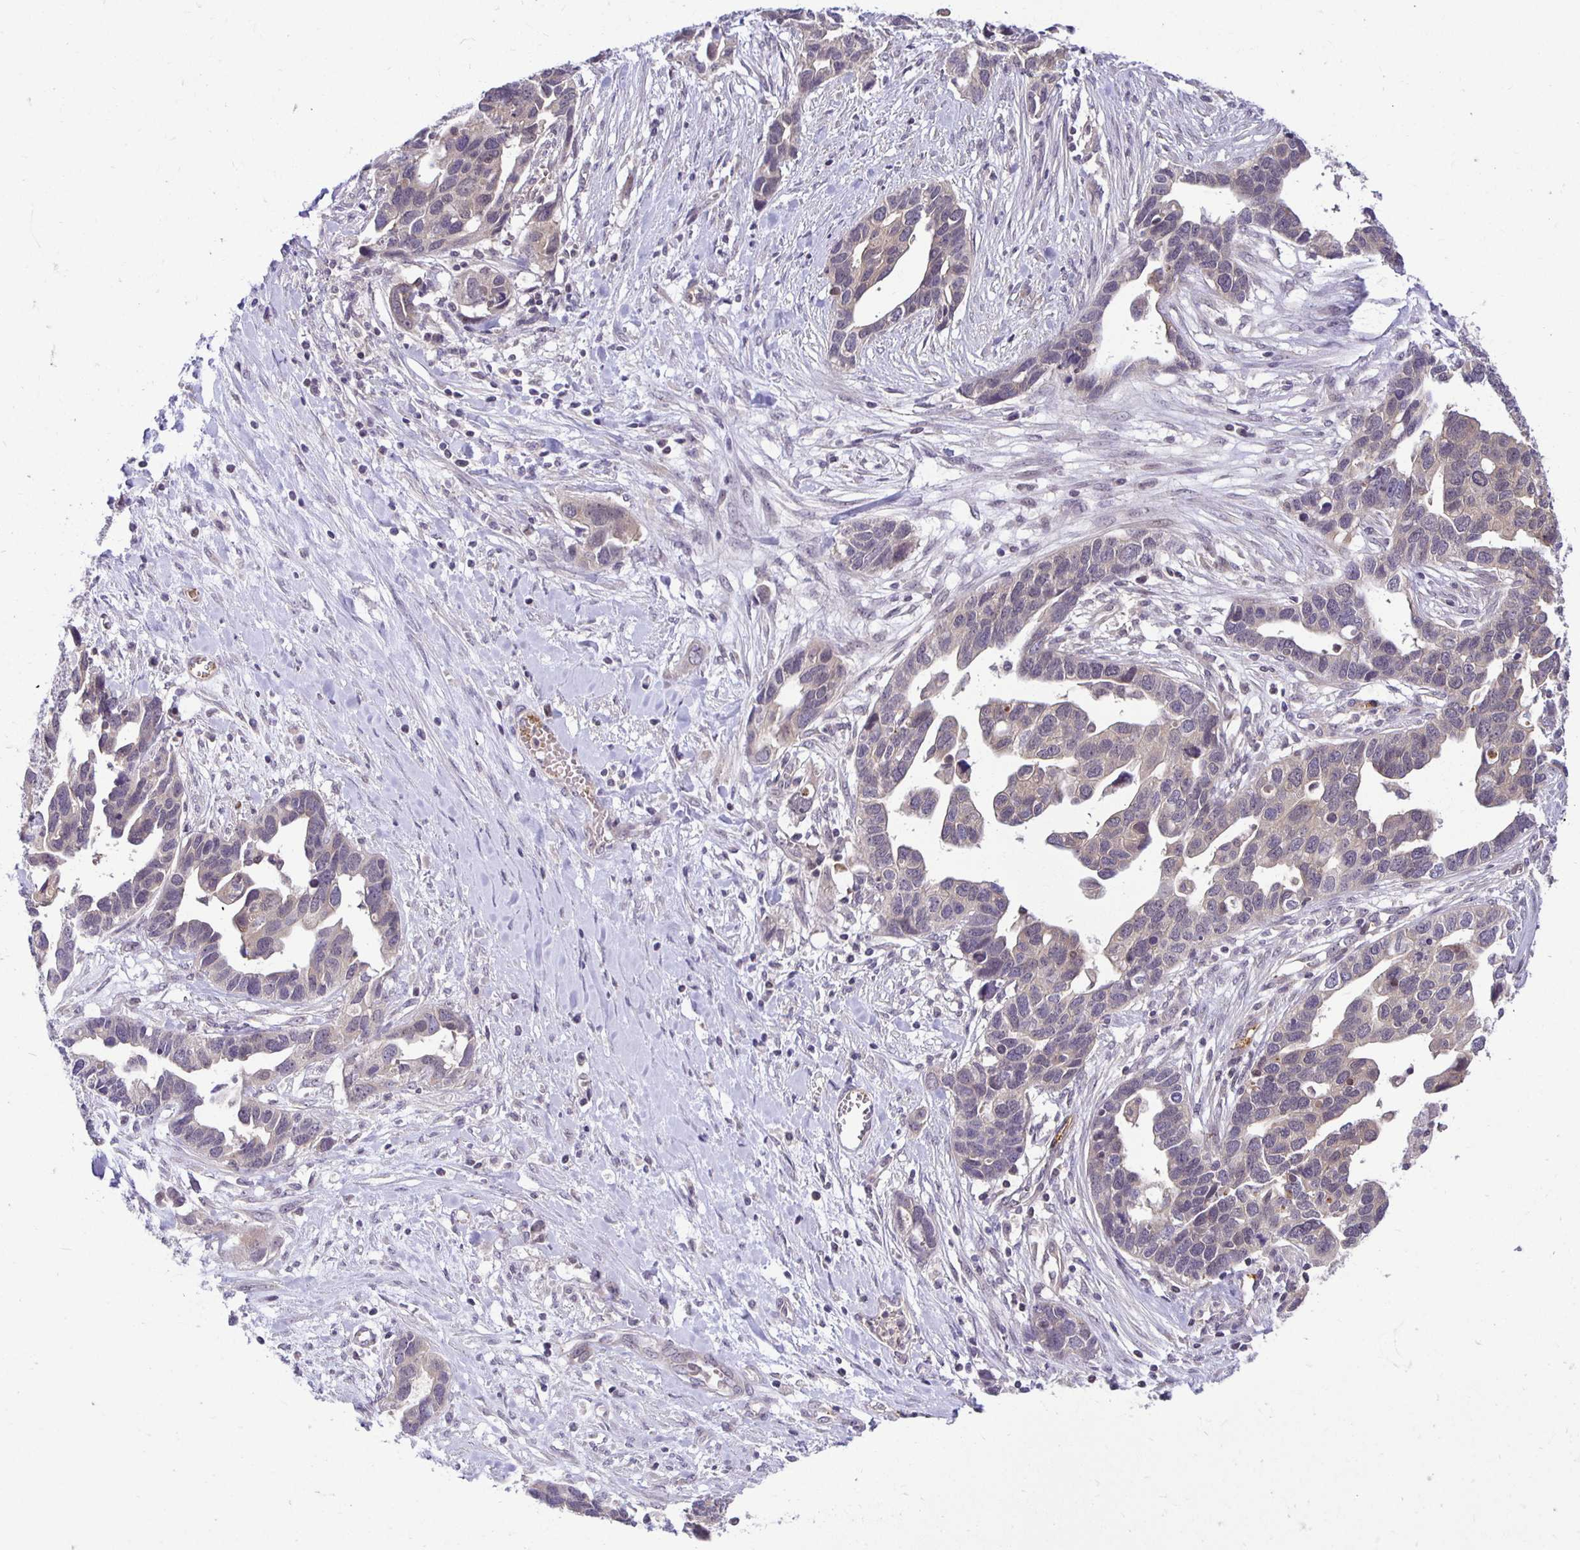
{"staining": {"intensity": "weak", "quantity": "<25%", "location": "cytoplasmic/membranous"}, "tissue": "ovarian cancer", "cell_type": "Tumor cells", "image_type": "cancer", "snomed": [{"axis": "morphology", "description": "Cystadenocarcinoma, serous, NOS"}, {"axis": "topography", "description": "Ovary"}], "caption": "A high-resolution photomicrograph shows immunohistochemistry staining of ovarian cancer (serous cystadenocarcinoma), which shows no significant expression in tumor cells.", "gene": "MIEN1", "patient": {"sex": "female", "age": 54}}